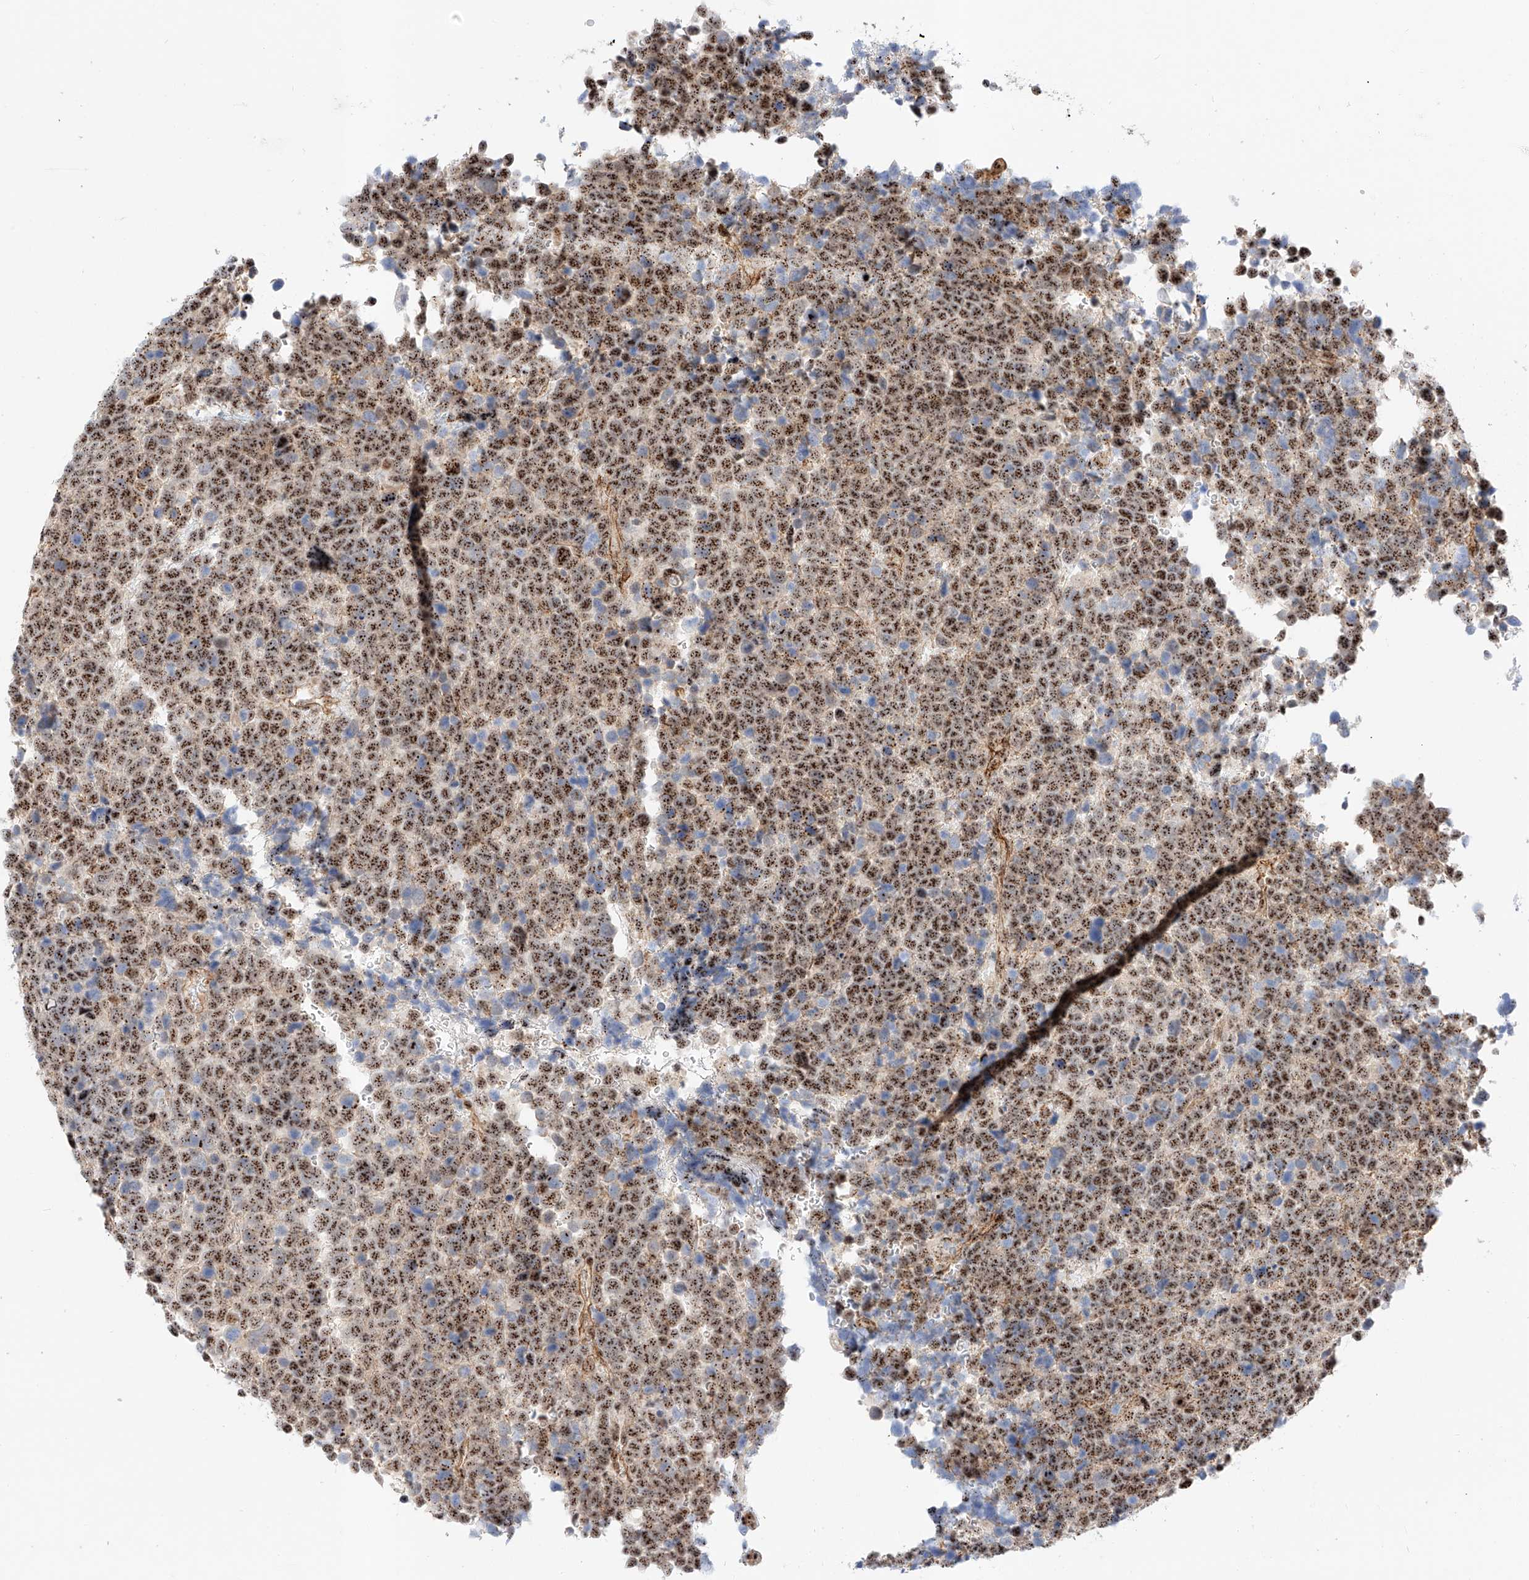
{"staining": {"intensity": "strong", "quantity": ">75%", "location": "nuclear"}, "tissue": "urothelial cancer", "cell_type": "Tumor cells", "image_type": "cancer", "snomed": [{"axis": "morphology", "description": "Urothelial carcinoma, High grade"}, {"axis": "topography", "description": "Urinary bladder"}], "caption": "Human urothelial cancer stained with a brown dye demonstrates strong nuclear positive positivity in approximately >75% of tumor cells.", "gene": "ATXN7L2", "patient": {"sex": "female", "age": 82}}